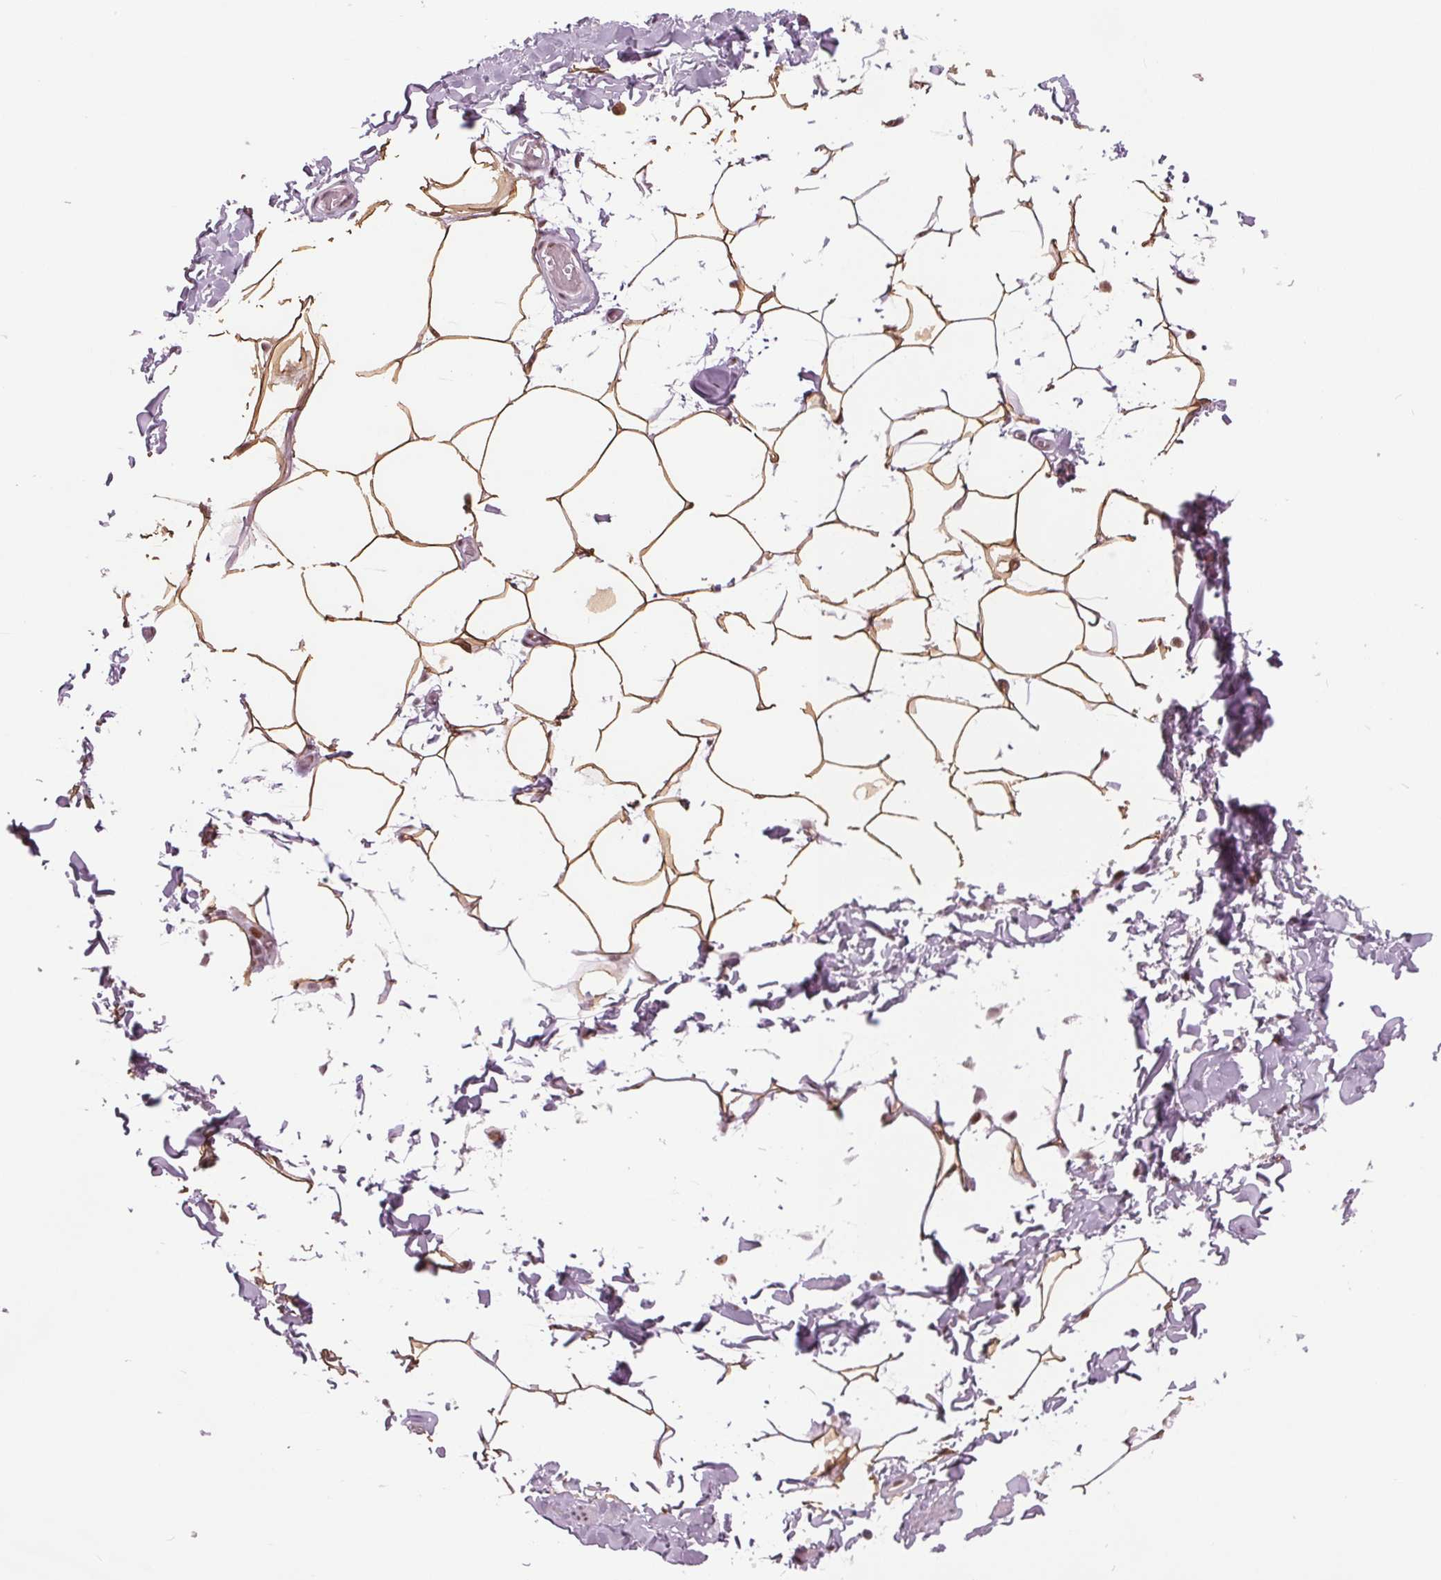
{"staining": {"intensity": "moderate", "quantity": ">75%", "location": "cytoplasmic/membranous,nuclear"}, "tissue": "adipose tissue", "cell_type": "Adipocytes", "image_type": "normal", "snomed": [{"axis": "morphology", "description": "Normal tissue, NOS"}, {"axis": "topography", "description": "Soft tissue"}, {"axis": "topography", "description": "Adipose tissue"}, {"axis": "topography", "description": "Vascular tissue"}, {"axis": "topography", "description": "Peripheral nerve tissue"}], "caption": "Adipose tissue stained for a protein exhibits moderate cytoplasmic/membranous,nuclear positivity in adipocytes. (Stains: DAB in brown, nuclei in blue, Microscopy: brightfield microscopy at high magnification).", "gene": "TTC34", "patient": {"sex": "male", "age": 29}}